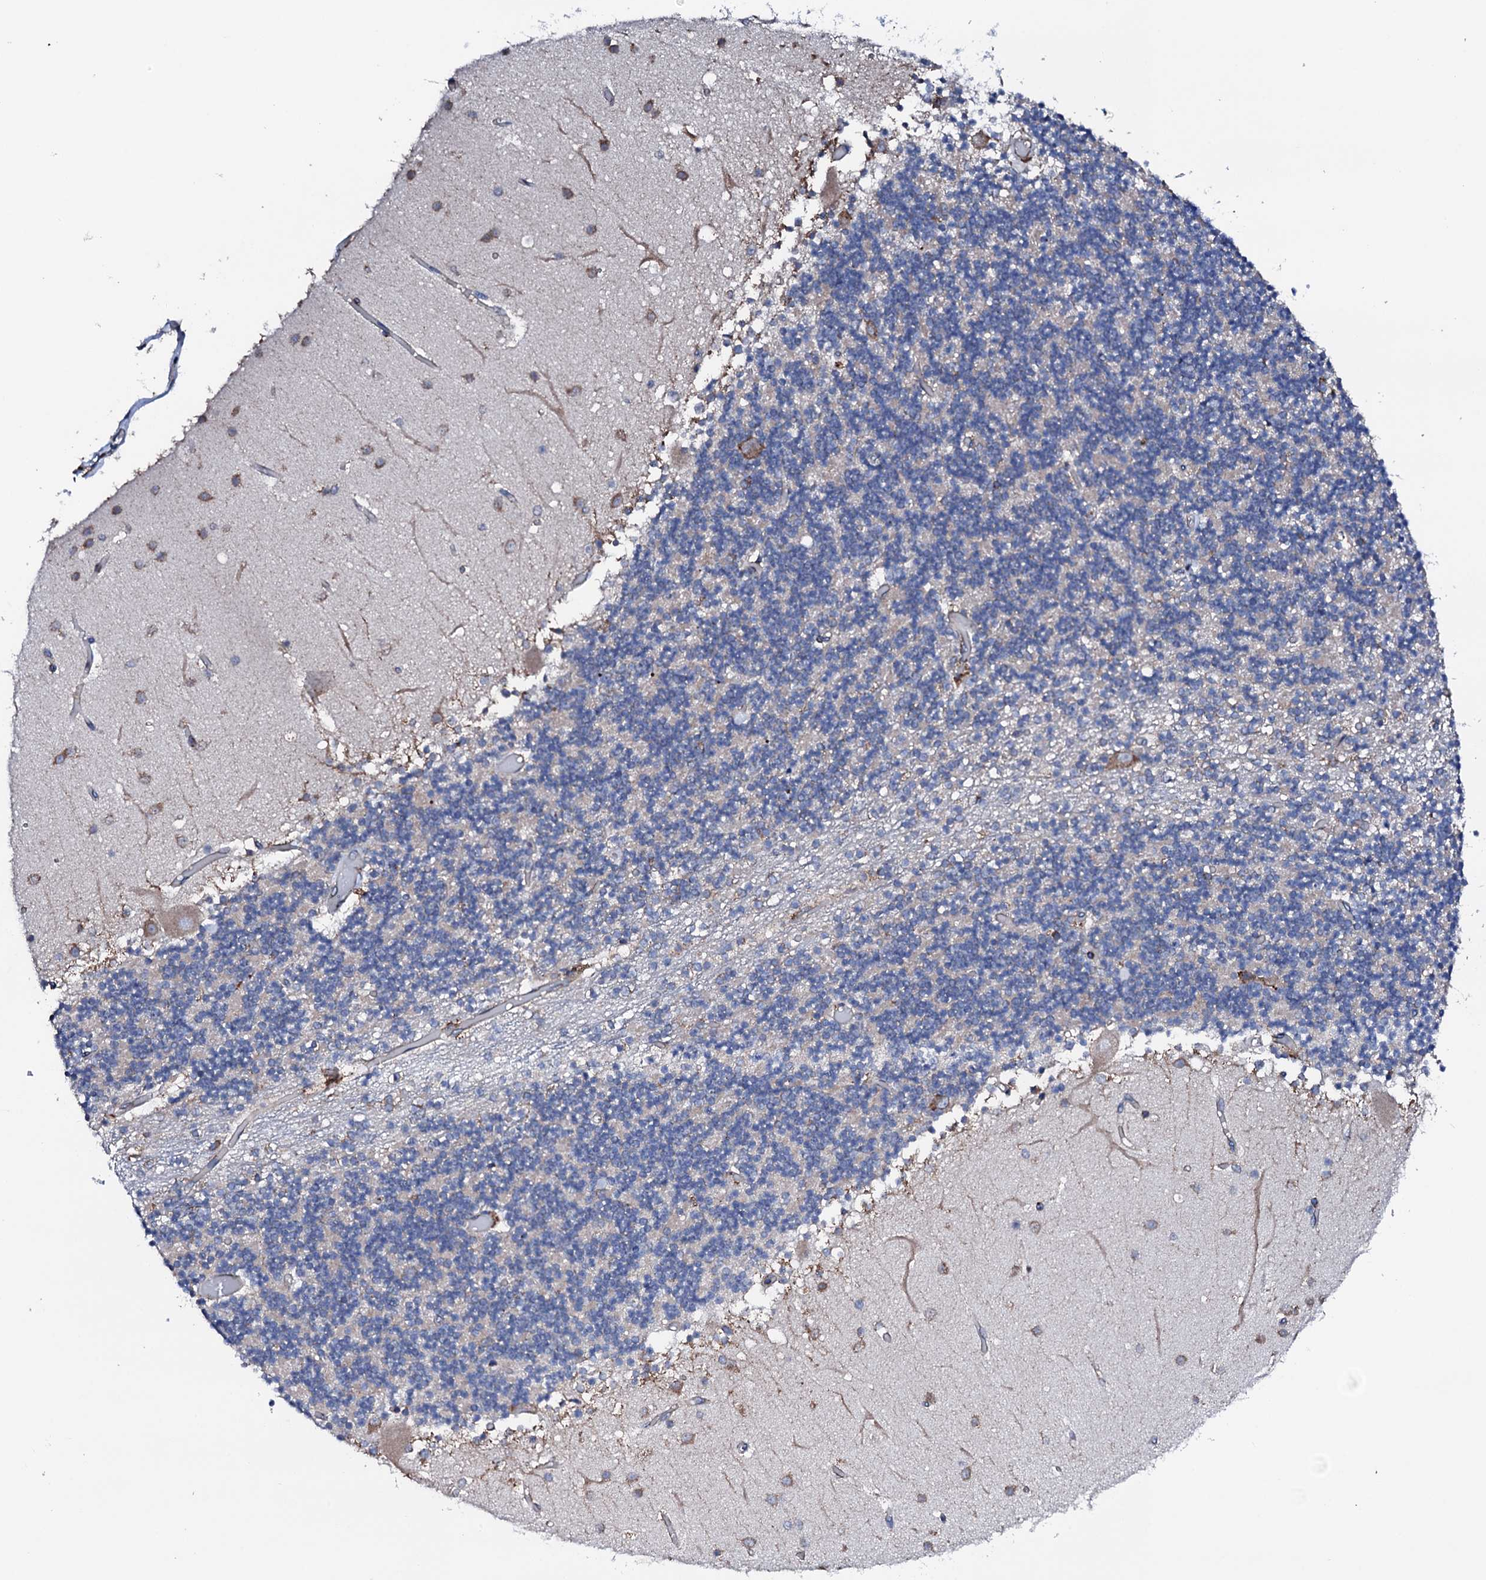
{"staining": {"intensity": "negative", "quantity": "none", "location": "none"}, "tissue": "cerebellum", "cell_type": "Cells in granular layer", "image_type": "normal", "snomed": [{"axis": "morphology", "description": "Normal tissue, NOS"}, {"axis": "topography", "description": "Cerebellum"}], "caption": "Cells in granular layer are negative for brown protein staining in benign cerebellum. (IHC, brightfield microscopy, high magnification).", "gene": "AMDHD1", "patient": {"sex": "female", "age": 28}}